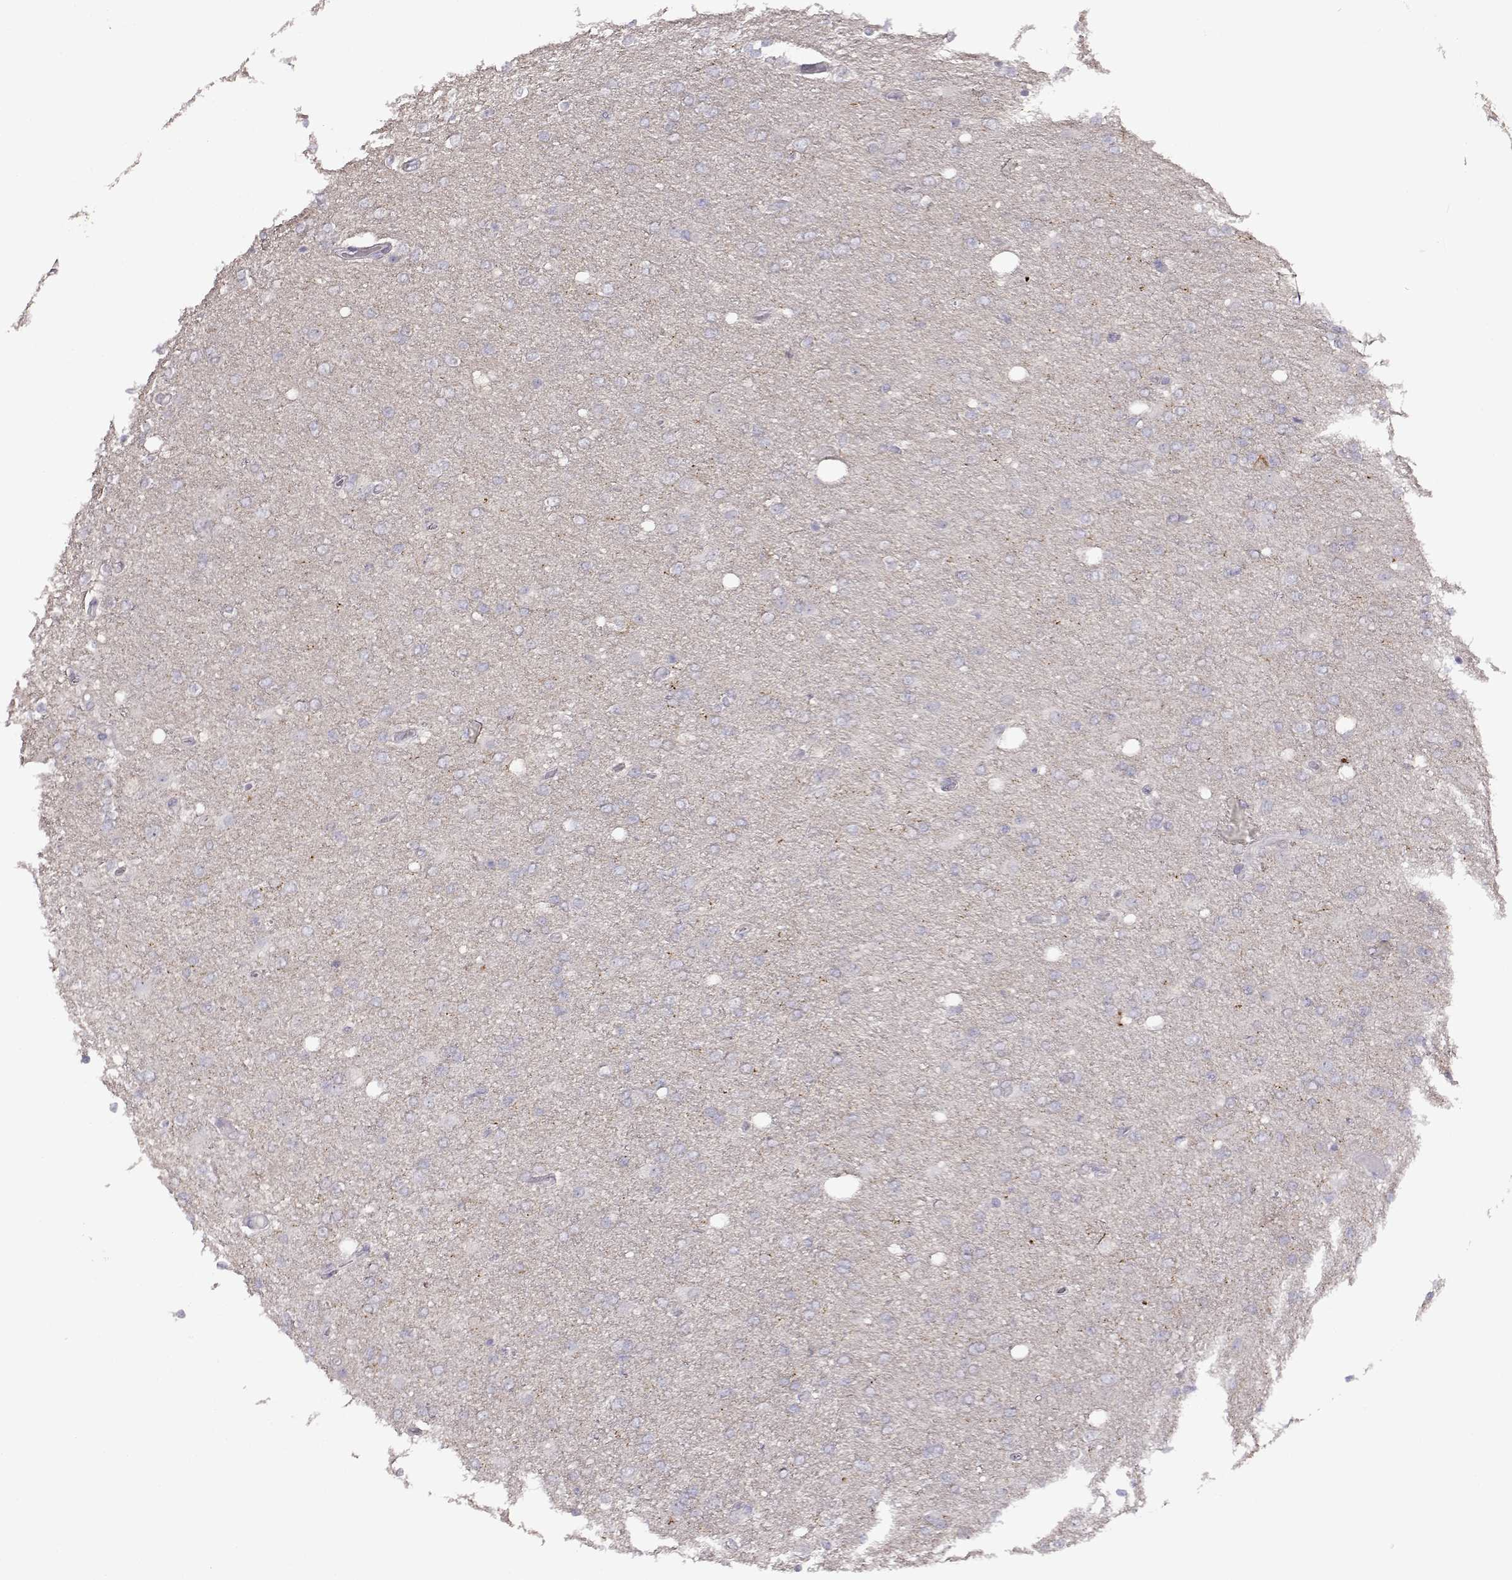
{"staining": {"intensity": "negative", "quantity": "none", "location": "none"}, "tissue": "glioma", "cell_type": "Tumor cells", "image_type": "cancer", "snomed": [{"axis": "morphology", "description": "Glioma, malignant, High grade"}, {"axis": "topography", "description": "Cerebral cortex"}], "caption": "This is an IHC photomicrograph of glioma. There is no positivity in tumor cells.", "gene": "VGF", "patient": {"sex": "male", "age": 70}}